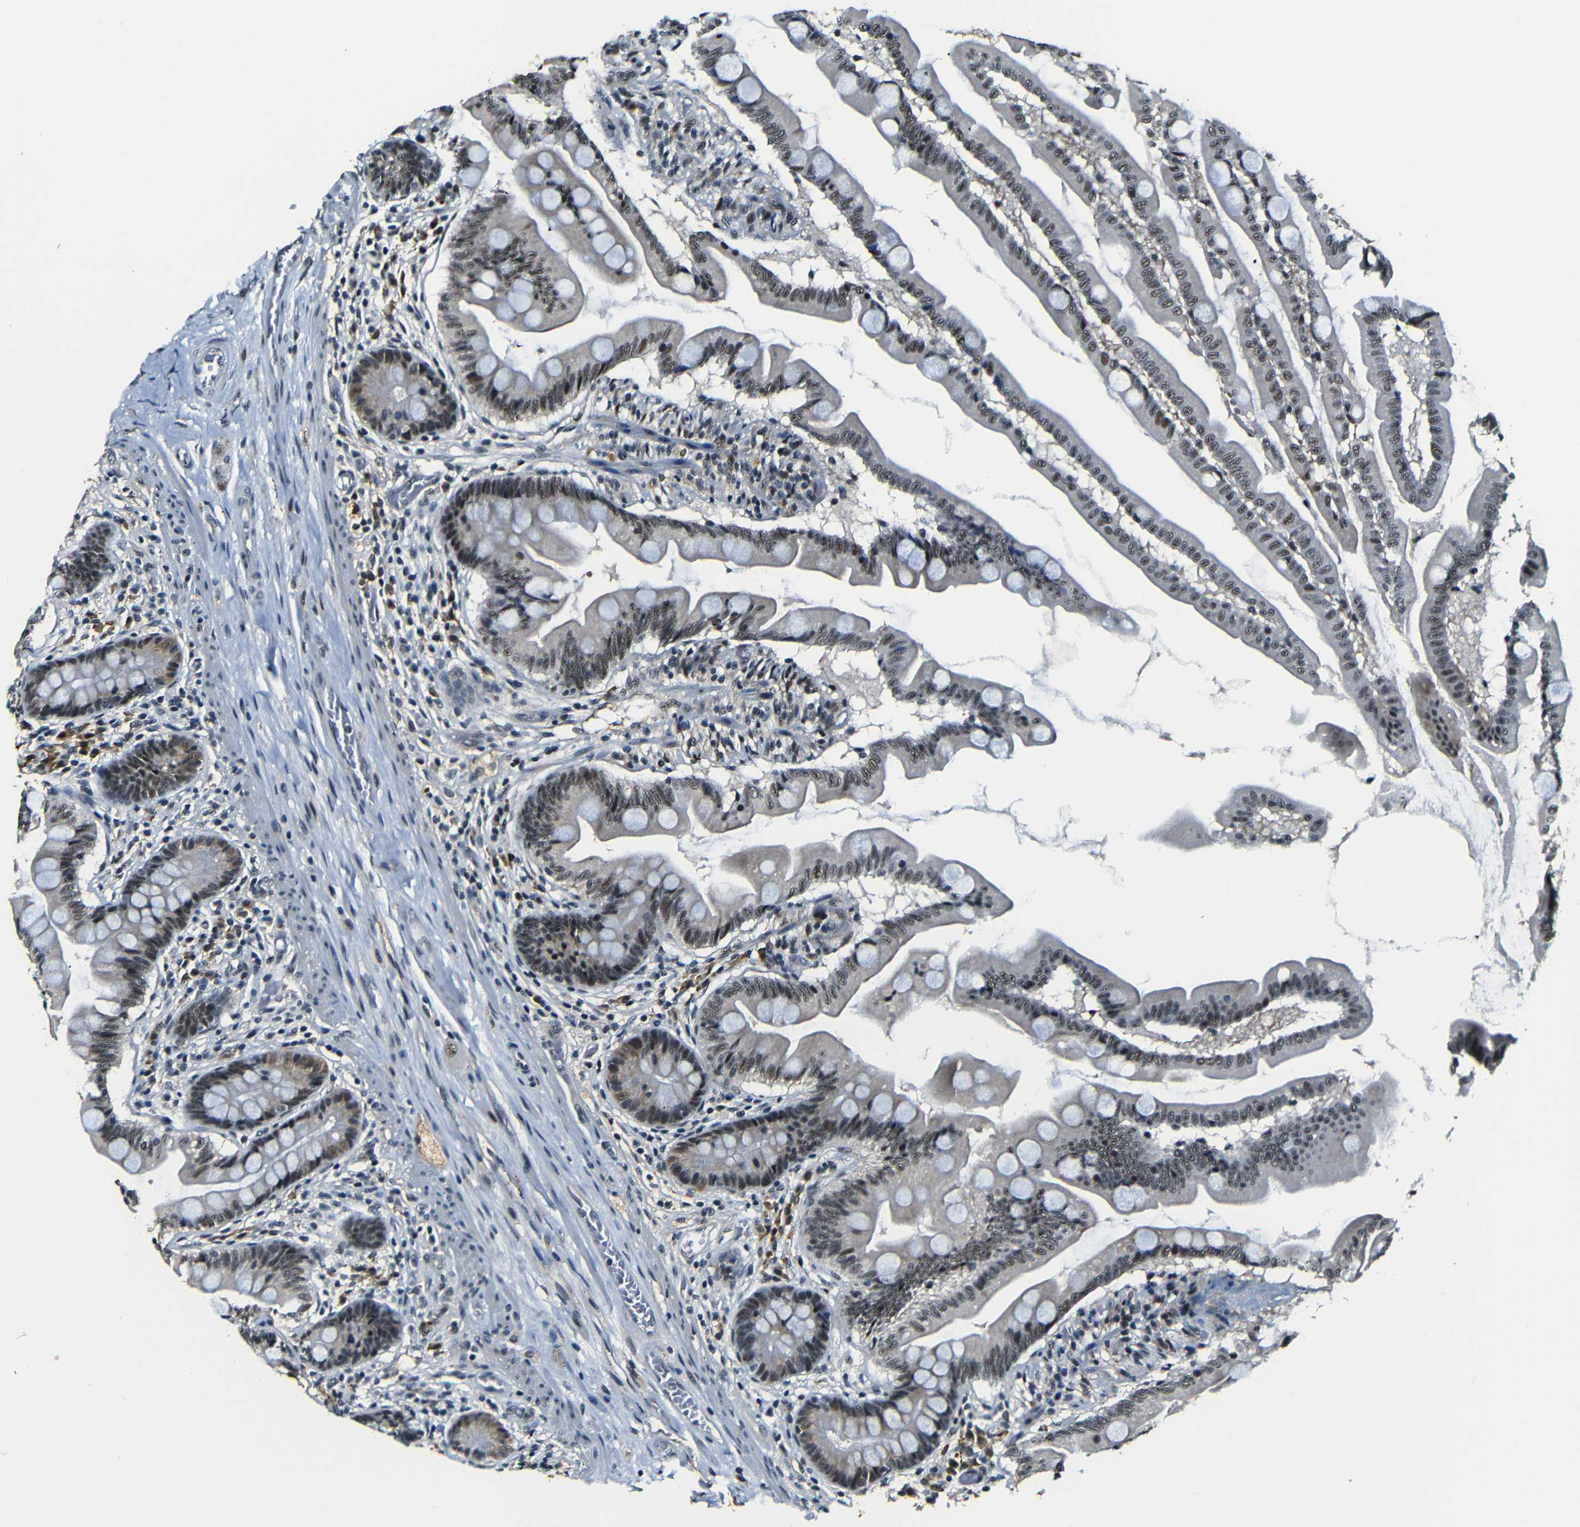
{"staining": {"intensity": "weak", "quantity": ">75%", "location": "nuclear"}, "tissue": "small intestine", "cell_type": "Glandular cells", "image_type": "normal", "snomed": [{"axis": "morphology", "description": "Normal tissue, NOS"}, {"axis": "topography", "description": "Small intestine"}], "caption": "Immunohistochemistry (IHC) staining of unremarkable small intestine, which displays low levels of weak nuclear expression in about >75% of glandular cells indicating weak nuclear protein expression. The staining was performed using DAB (brown) for protein detection and nuclei were counterstained in hematoxylin (blue).", "gene": "FOXD4L1", "patient": {"sex": "female", "age": 56}}